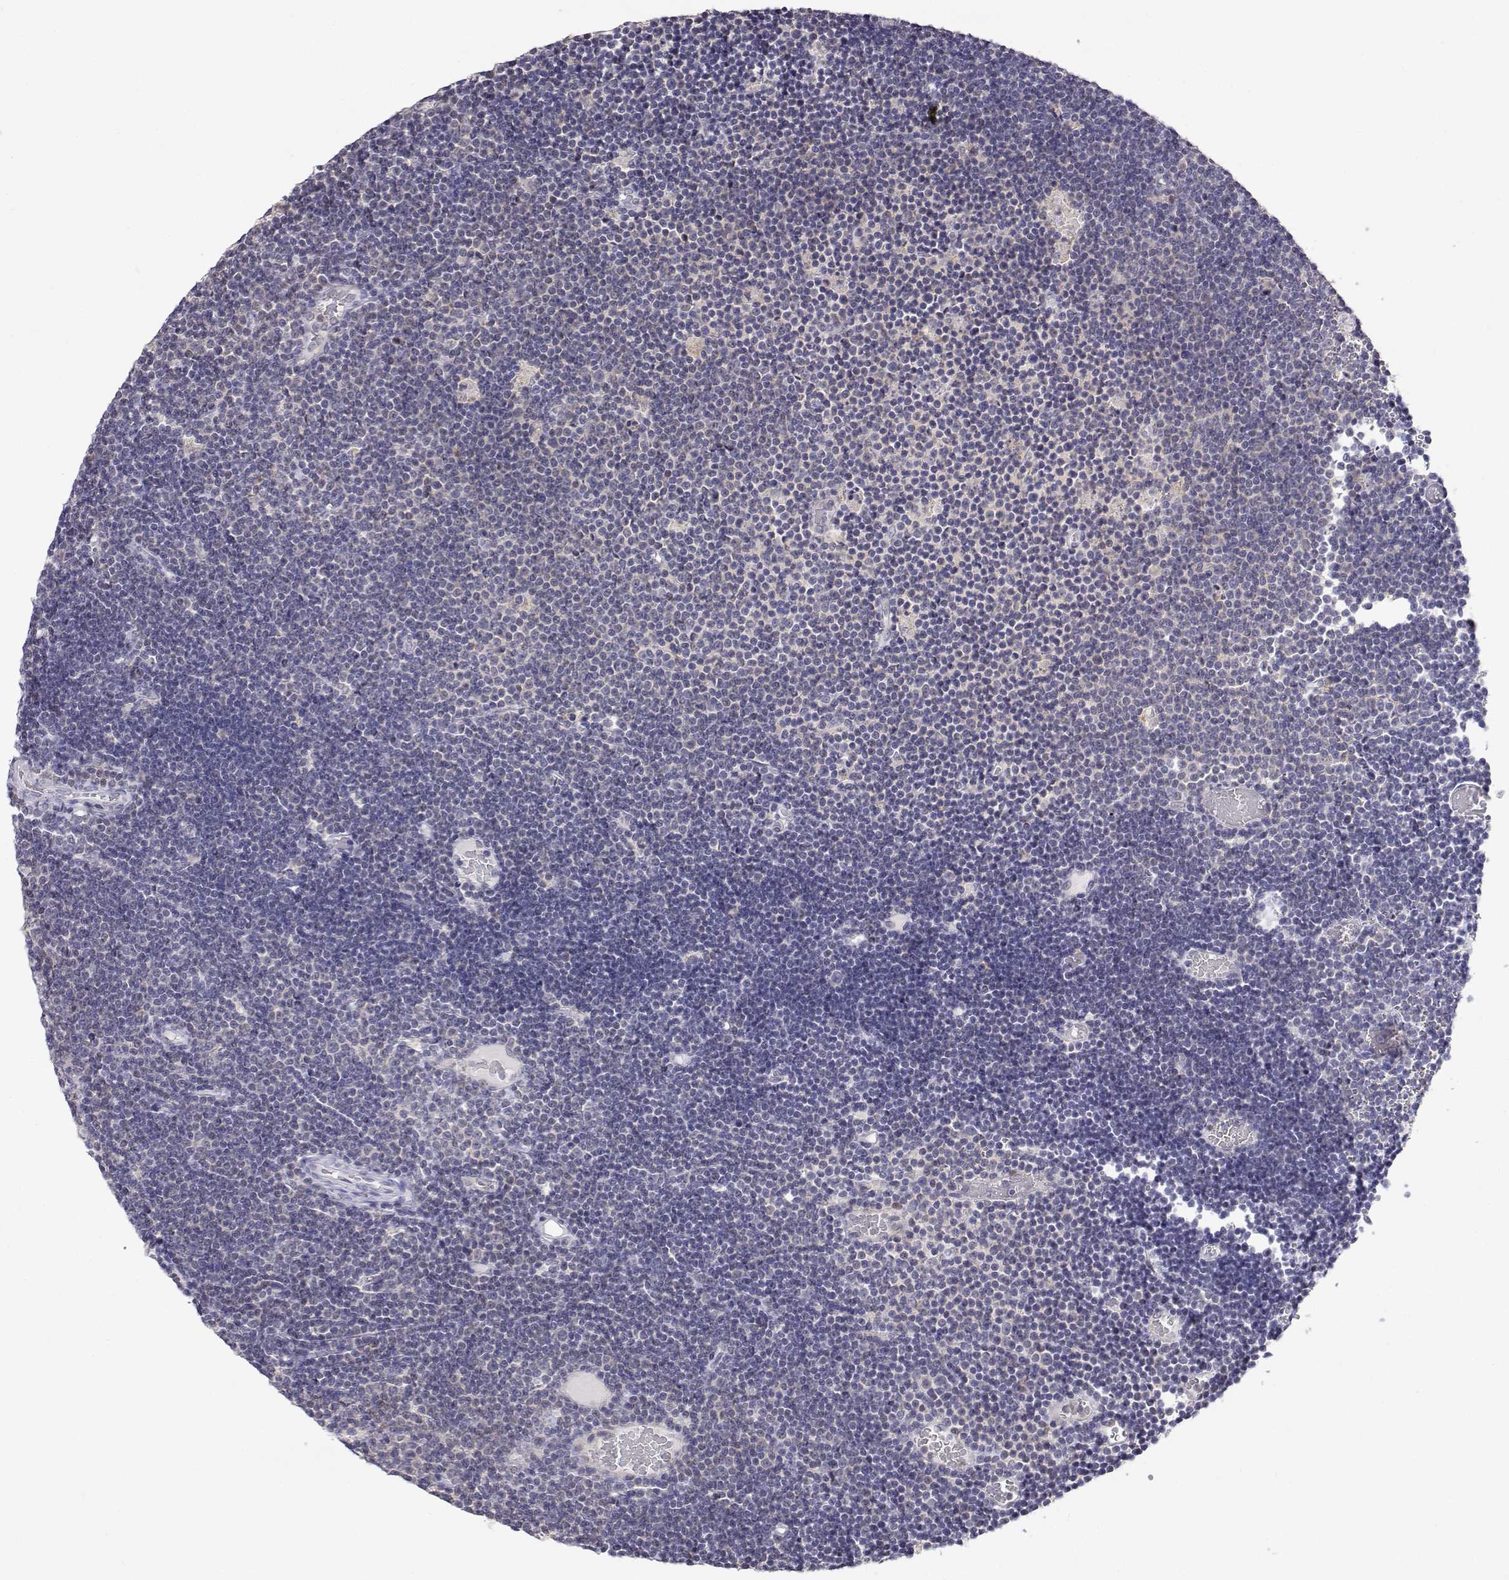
{"staining": {"intensity": "negative", "quantity": "none", "location": "none"}, "tissue": "lymphoma", "cell_type": "Tumor cells", "image_type": "cancer", "snomed": [{"axis": "morphology", "description": "Malignant lymphoma, non-Hodgkin's type, Low grade"}, {"axis": "topography", "description": "Brain"}], "caption": "IHC of human low-grade malignant lymphoma, non-Hodgkin's type displays no expression in tumor cells.", "gene": "ADA", "patient": {"sex": "female", "age": 66}}